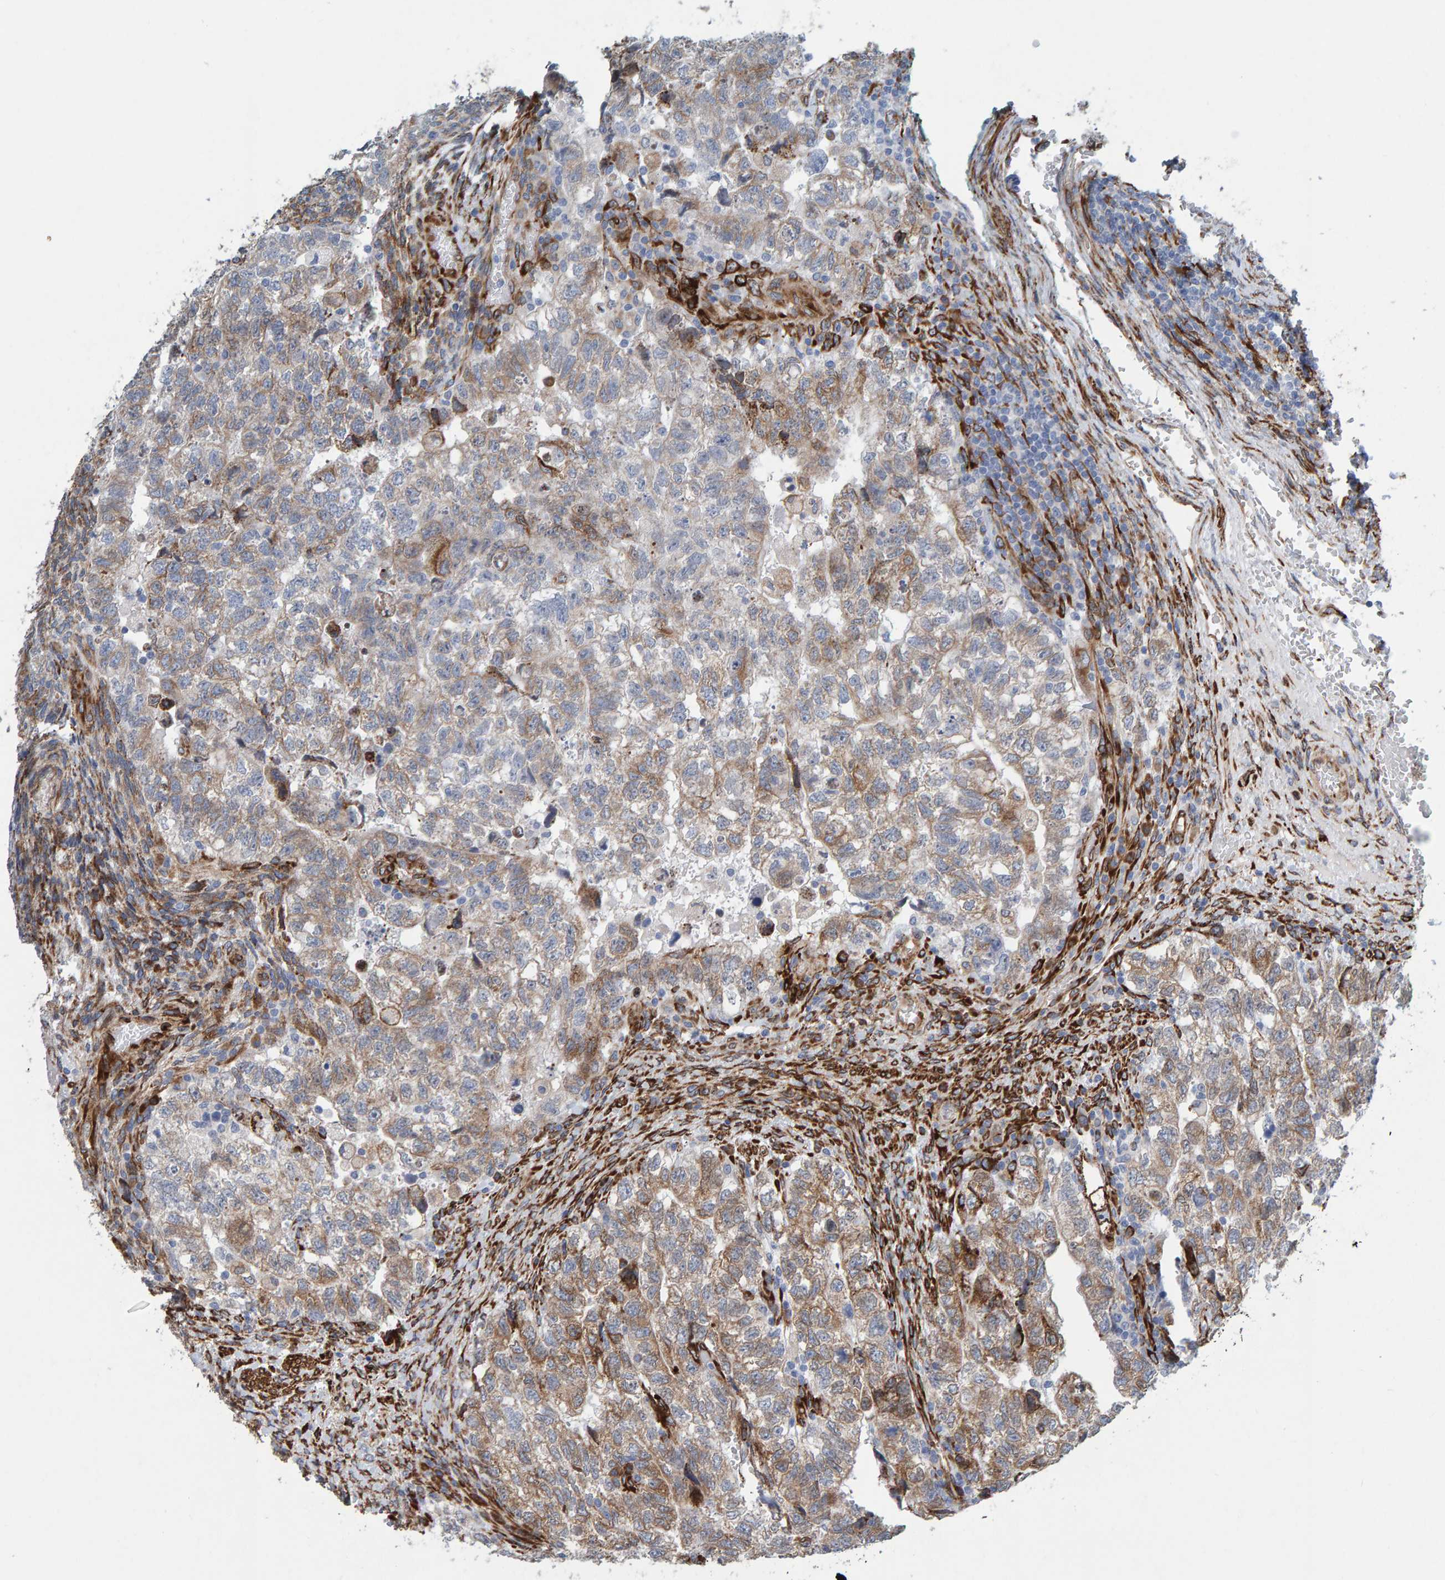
{"staining": {"intensity": "weak", "quantity": "25%-75%", "location": "cytoplasmic/membranous"}, "tissue": "testis cancer", "cell_type": "Tumor cells", "image_type": "cancer", "snomed": [{"axis": "morphology", "description": "Carcinoma, Embryonal, NOS"}, {"axis": "topography", "description": "Testis"}], "caption": "Immunohistochemical staining of human testis cancer (embryonal carcinoma) reveals weak cytoplasmic/membranous protein expression in about 25%-75% of tumor cells.", "gene": "MMP16", "patient": {"sex": "male", "age": 36}}